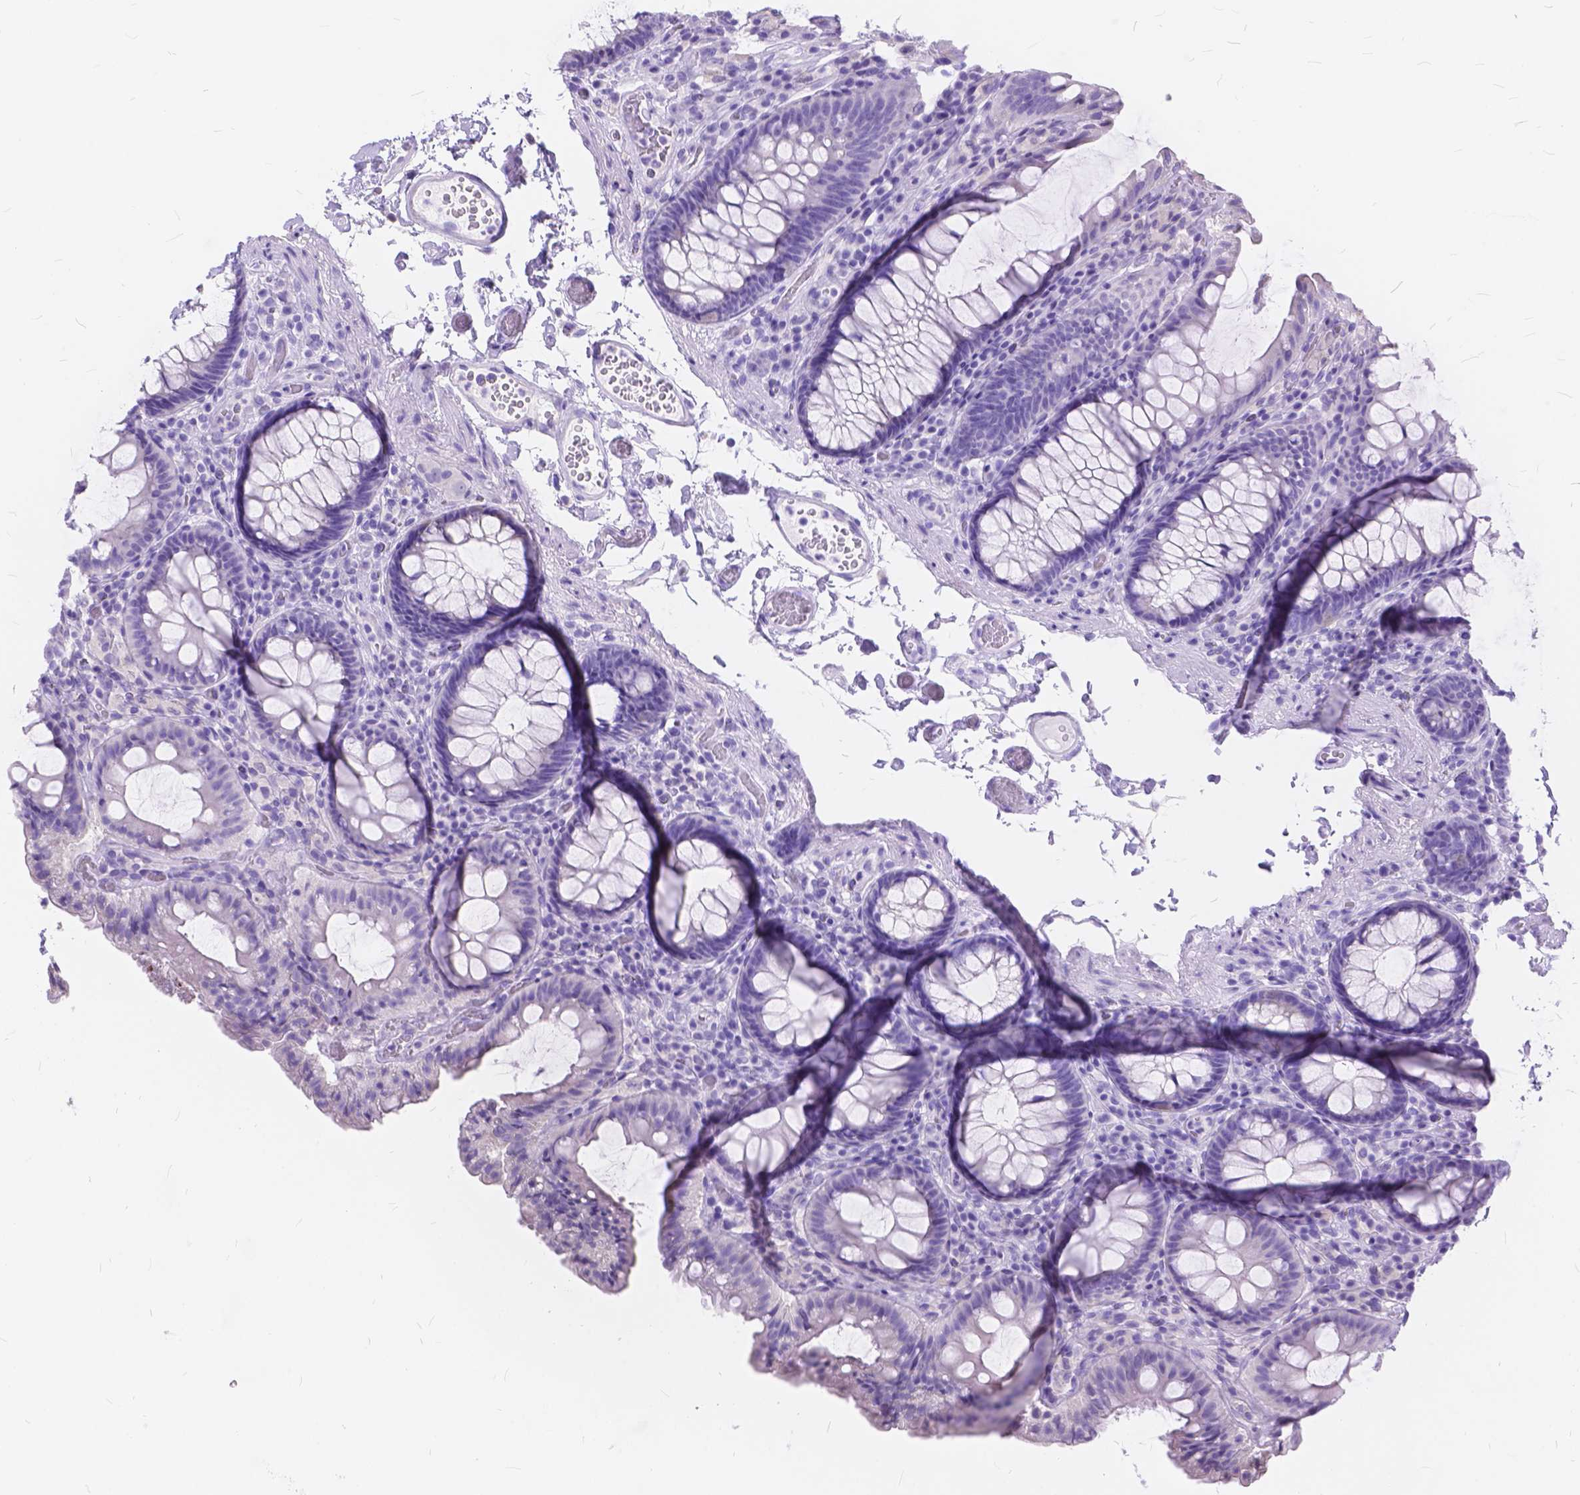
{"staining": {"intensity": "negative", "quantity": "none", "location": "none"}, "tissue": "colon", "cell_type": "Endothelial cells", "image_type": "normal", "snomed": [{"axis": "morphology", "description": "Normal tissue, NOS"}, {"axis": "topography", "description": "Colon"}, {"axis": "topography", "description": "Peripheral nerve tissue"}], "caption": "Immunohistochemistry of benign colon reveals no staining in endothelial cells. Brightfield microscopy of IHC stained with DAB (3,3'-diaminobenzidine) (brown) and hematoxylin (blue), captured at high magnification.", "gene": "FOXL2", "patient": {"sex": "male", "age": 84}}